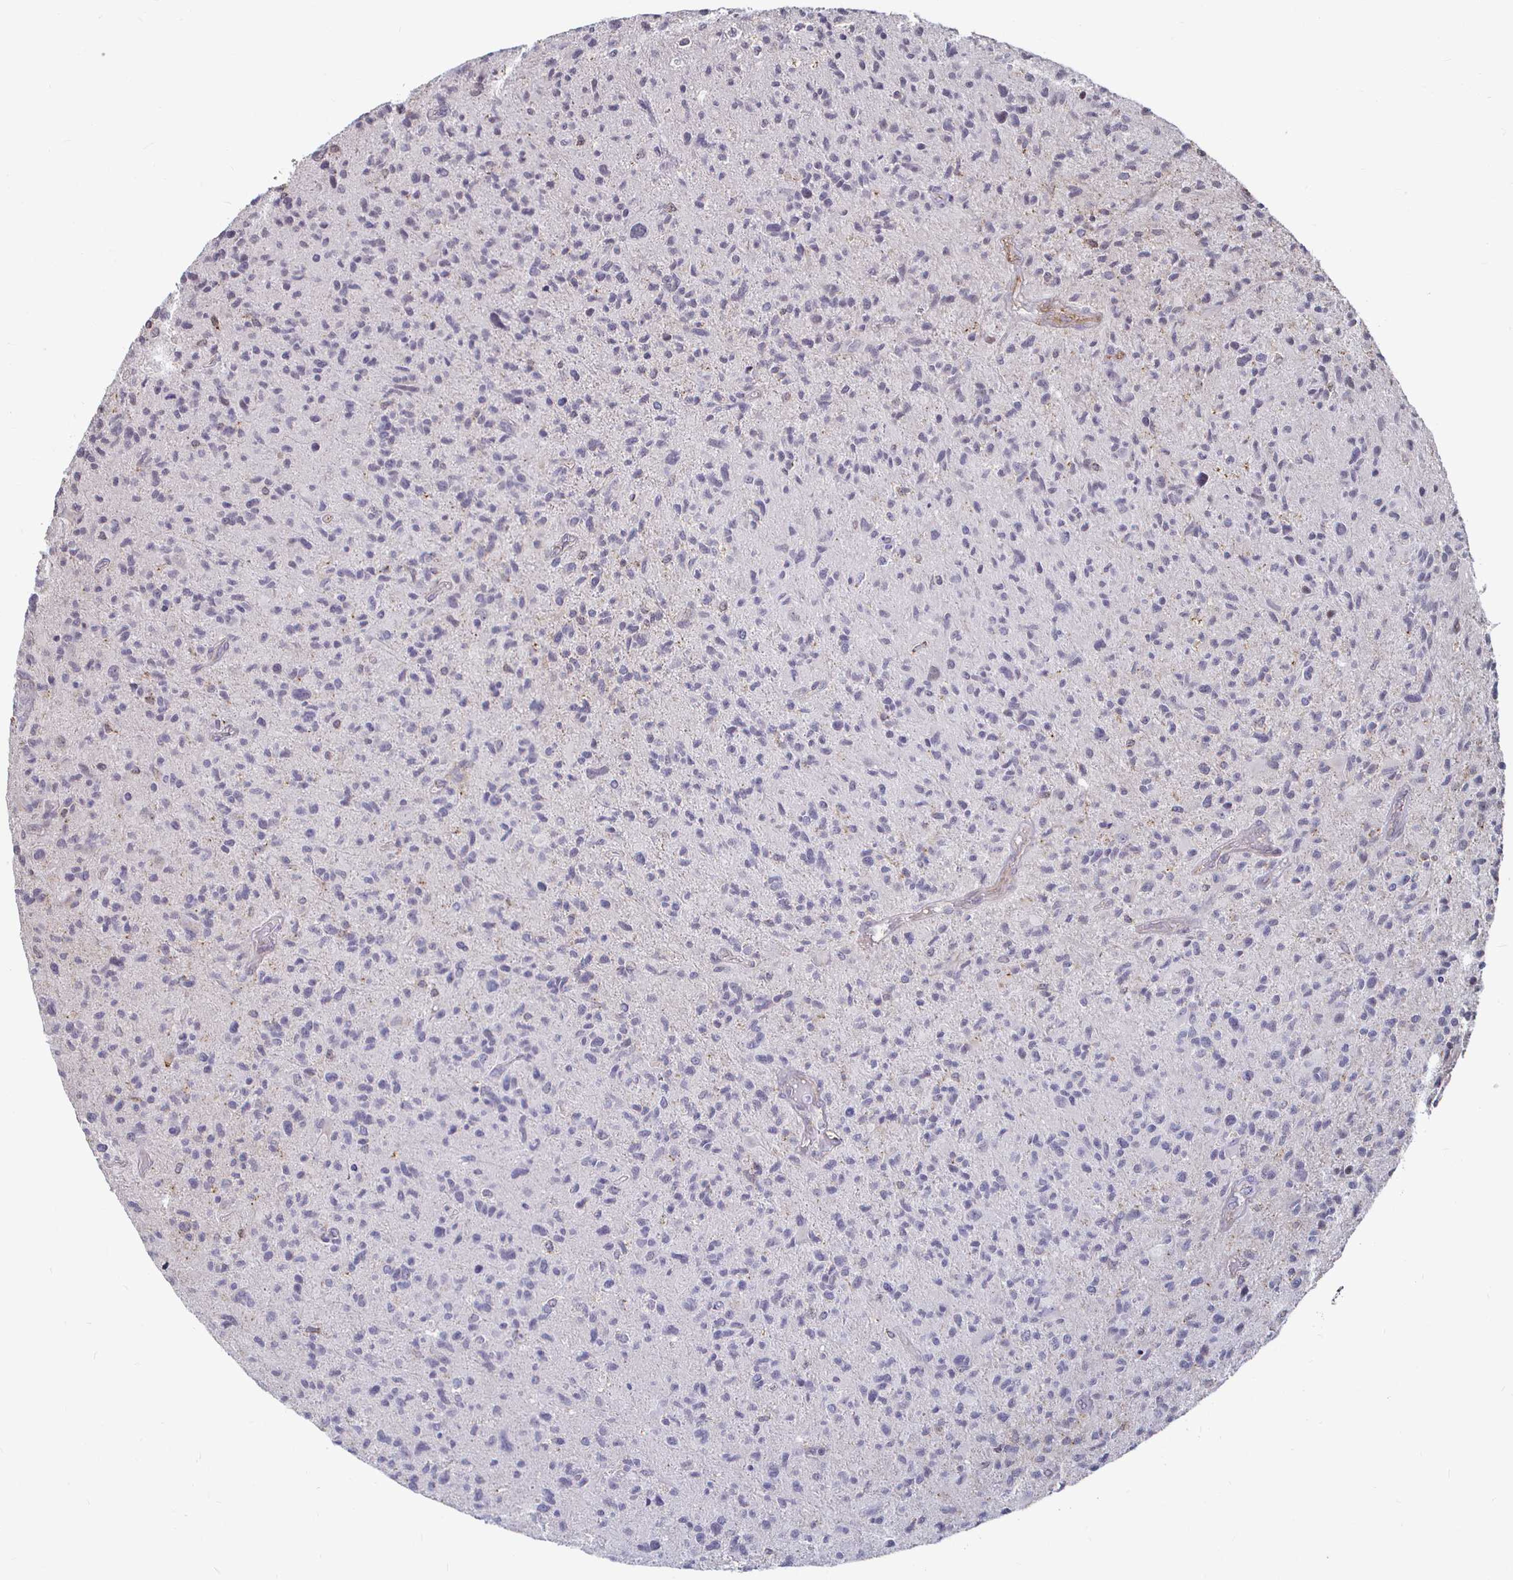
{"staining": {"intensity": "negative", "quantity": "none", "location": "none"}, "tissue": "glioma", "cell_type": "Tumor cells", "image_type": "cancer", "snomed": [{"axis": "morphology", "description": "Glioma, malignant, High grade"}, {"axis": "topography", "description": "Brain"}], "caption": "An immunohistochemistry histopathology image of glioma is shown. There is no staining in tumor cells of glioma. (DAB immunohistochemistry (IHC) with hematoxylin counter stain).", "gene": "CAPN11", "patient": {"sex": "female", "age": 70}}